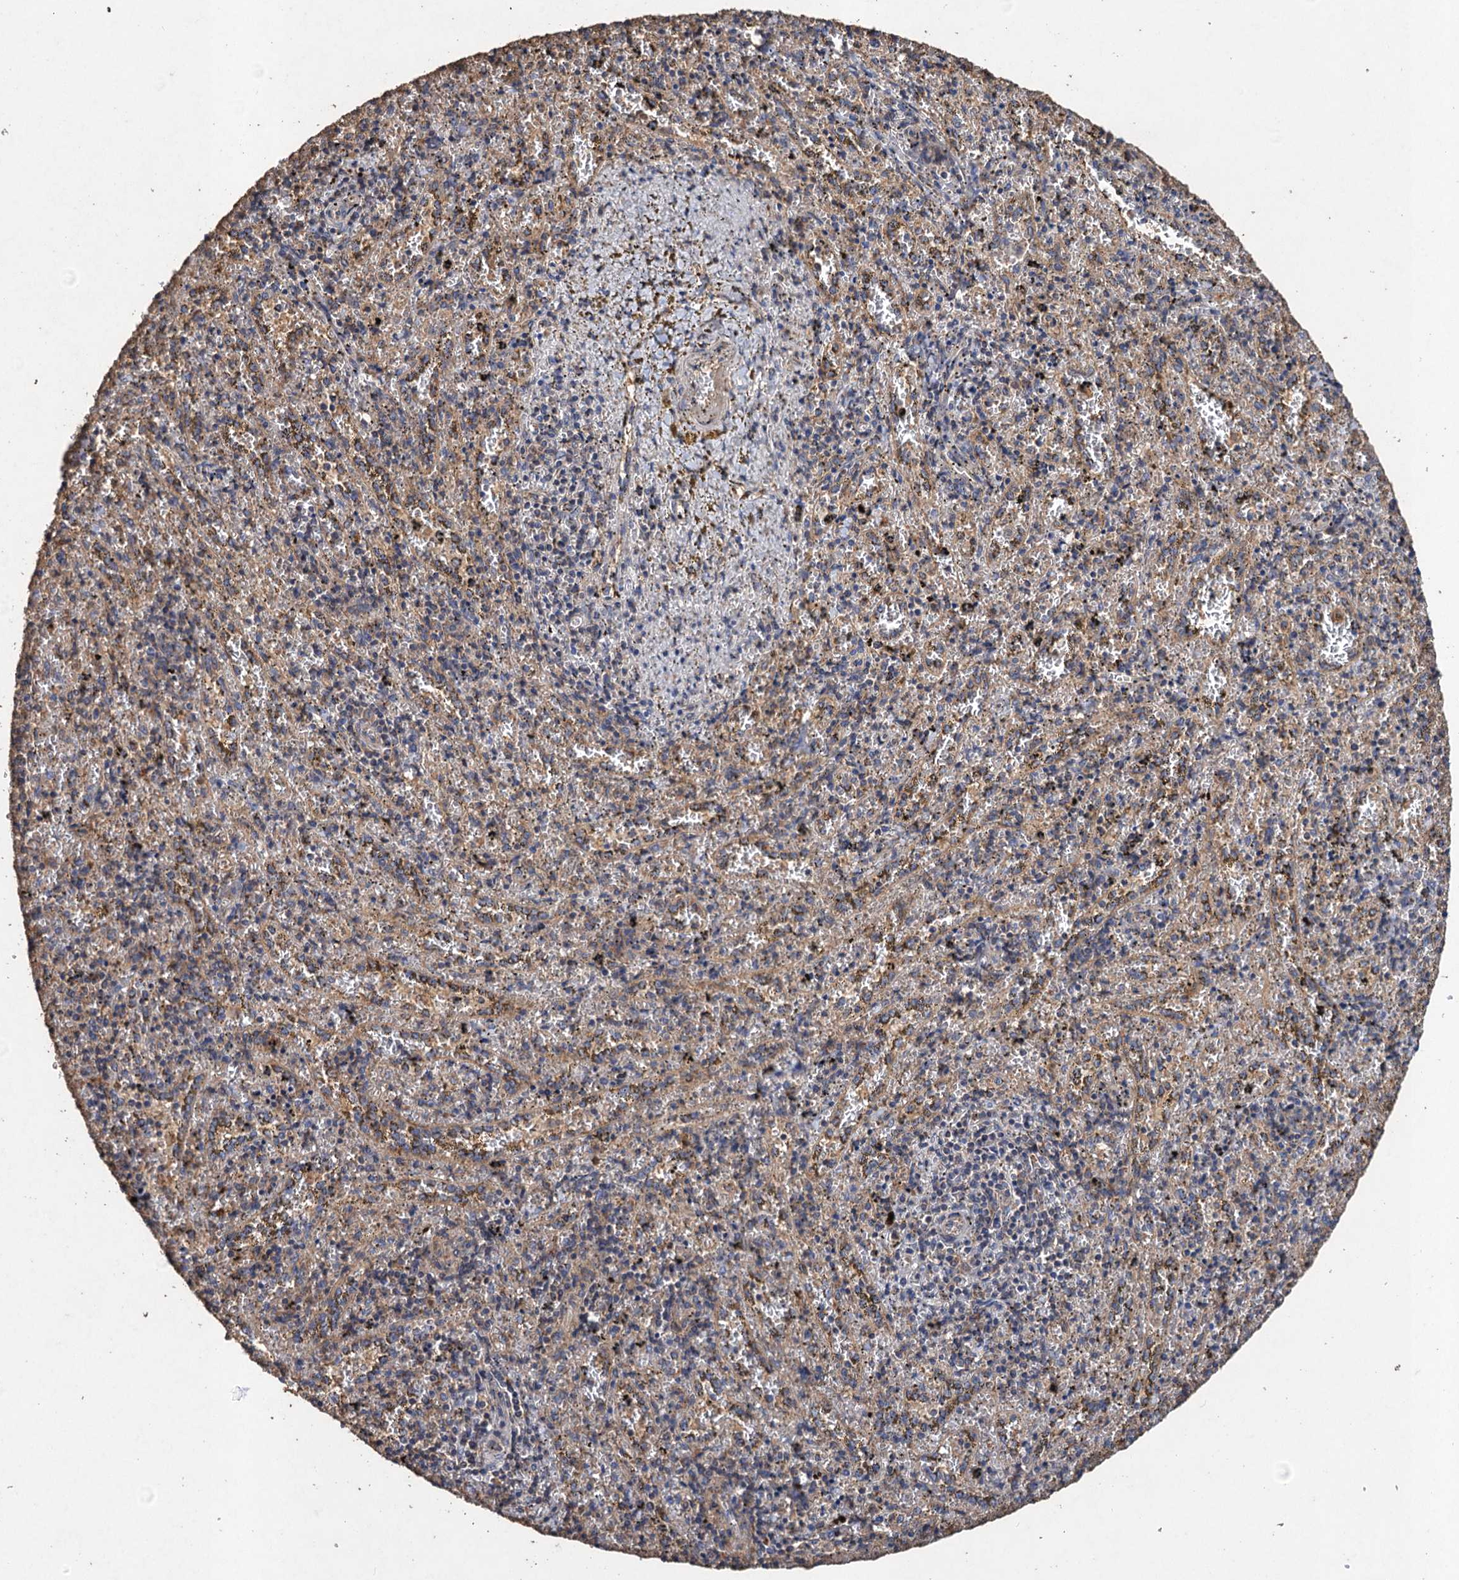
{"staining": {"intensity": "negative", "quantity": "none", "location": "none"}, "tissue": "spleen", "cell_type": "Cells in red pulp", "image_type": "normal", "snomed": [{"axis": "morphology", "description": "Normal tissue, NOS"}, {"axis": "topography", "description": "Spleen"}], "caption": "Human spleen stained for a protein using immunohistochemistry (IHC) shows no positivity in cells in red pulp.", "gene": "SCUBE3", "patient": {"sex": "male", "age": 11}}